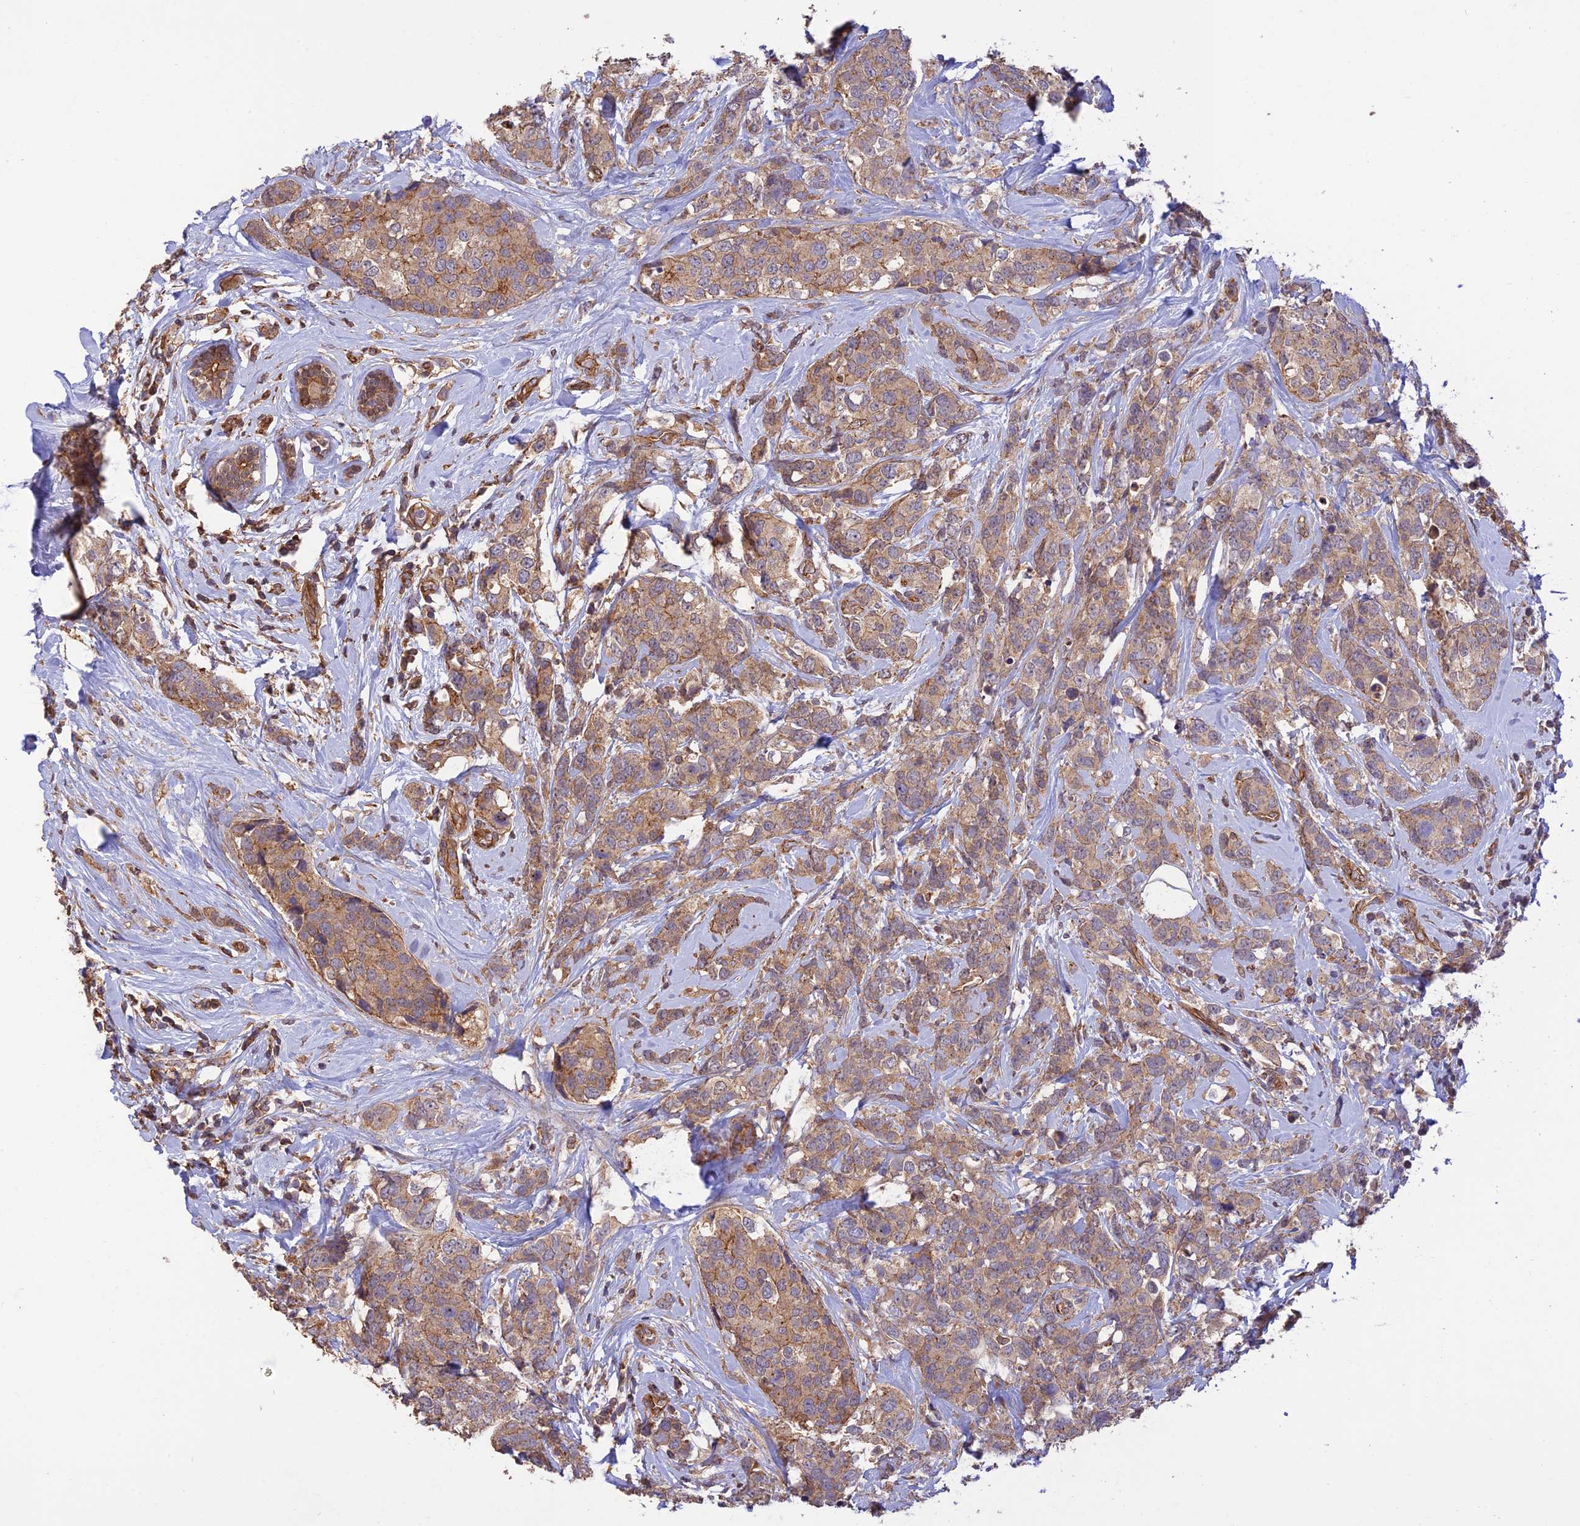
{"staining": {"intensity": "weak", "quantity": ">75%", "location": "cytoplasmic/membranous"}, "tissue": "breast cancer", "cell_type": "Tumor cells", "image_type": "cancer", "snomed": [{"axis": "morphology", "description": "Lobular carcinoma"}, {"axis": "topography", "description": "Breast"}], "caption": "Immunohistochemical staining of lobular carcinoma (breast) displays weak cytoplasmic/membranous protein positivity in about >75% of tumor cells.", "gene": "HOMER2", "patient": {"sex": "female", "age": 59}}